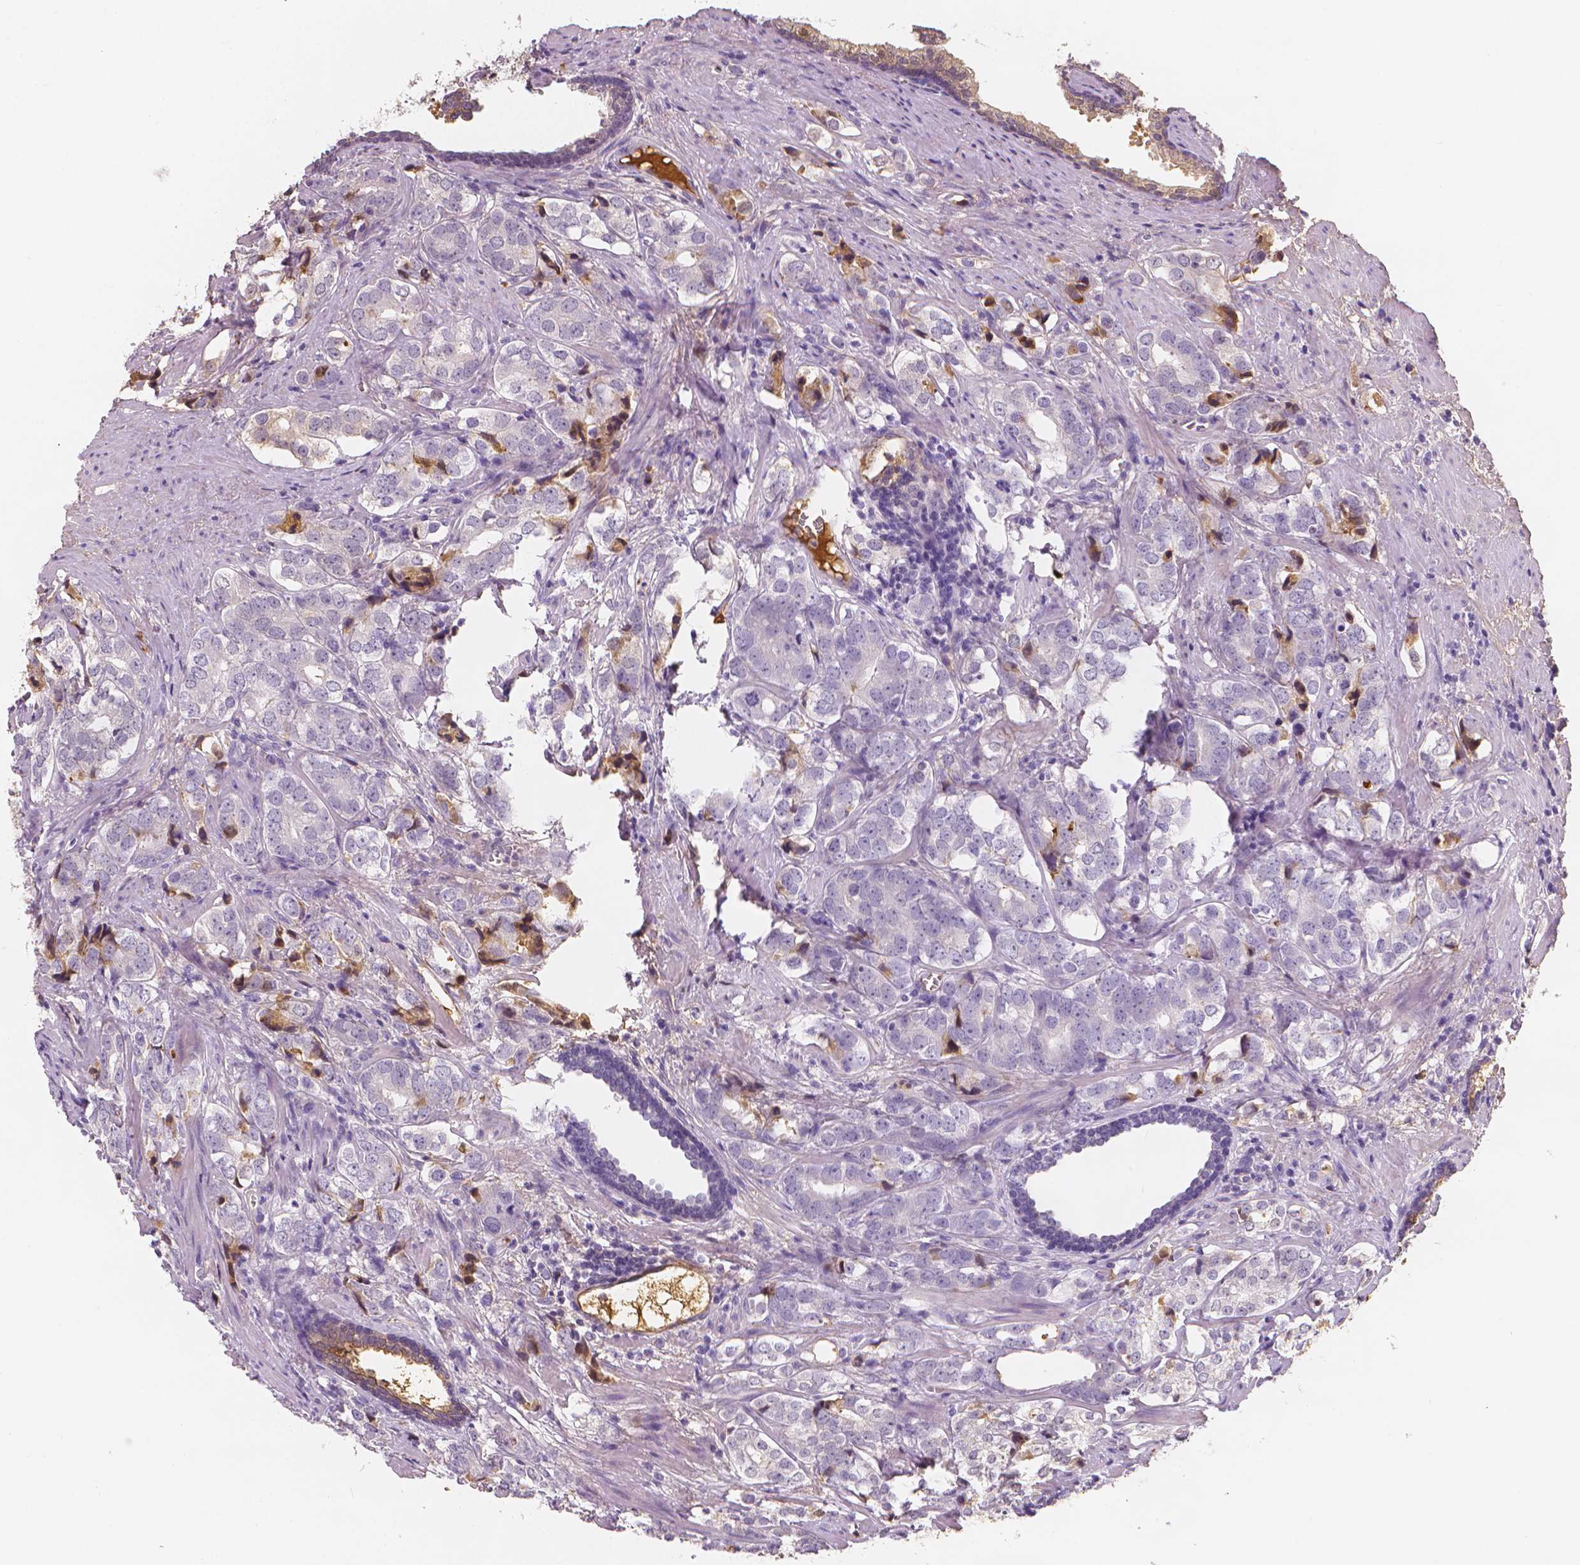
{"staining": {"intensity": "negative", "quantity": "none", "location": "none"}, "tissue": "prostate cancer", "cell_type": "Tumor cells", "image_type": "cancer", "snomed": [{"axis": "morphology", "description": "Adenocarcinoma, NOS"}, {"axis": "topography", "description": "Prostate and seminal vesicle, NOS"}], "caption": "The histopathology image shows no significant positivity in tumor cells of prostate adenocarcinoma. (DAB immunohistochemistry, high magnification).", "gene": "APOA4", "patient": {"sex": "male", "age": 63}}